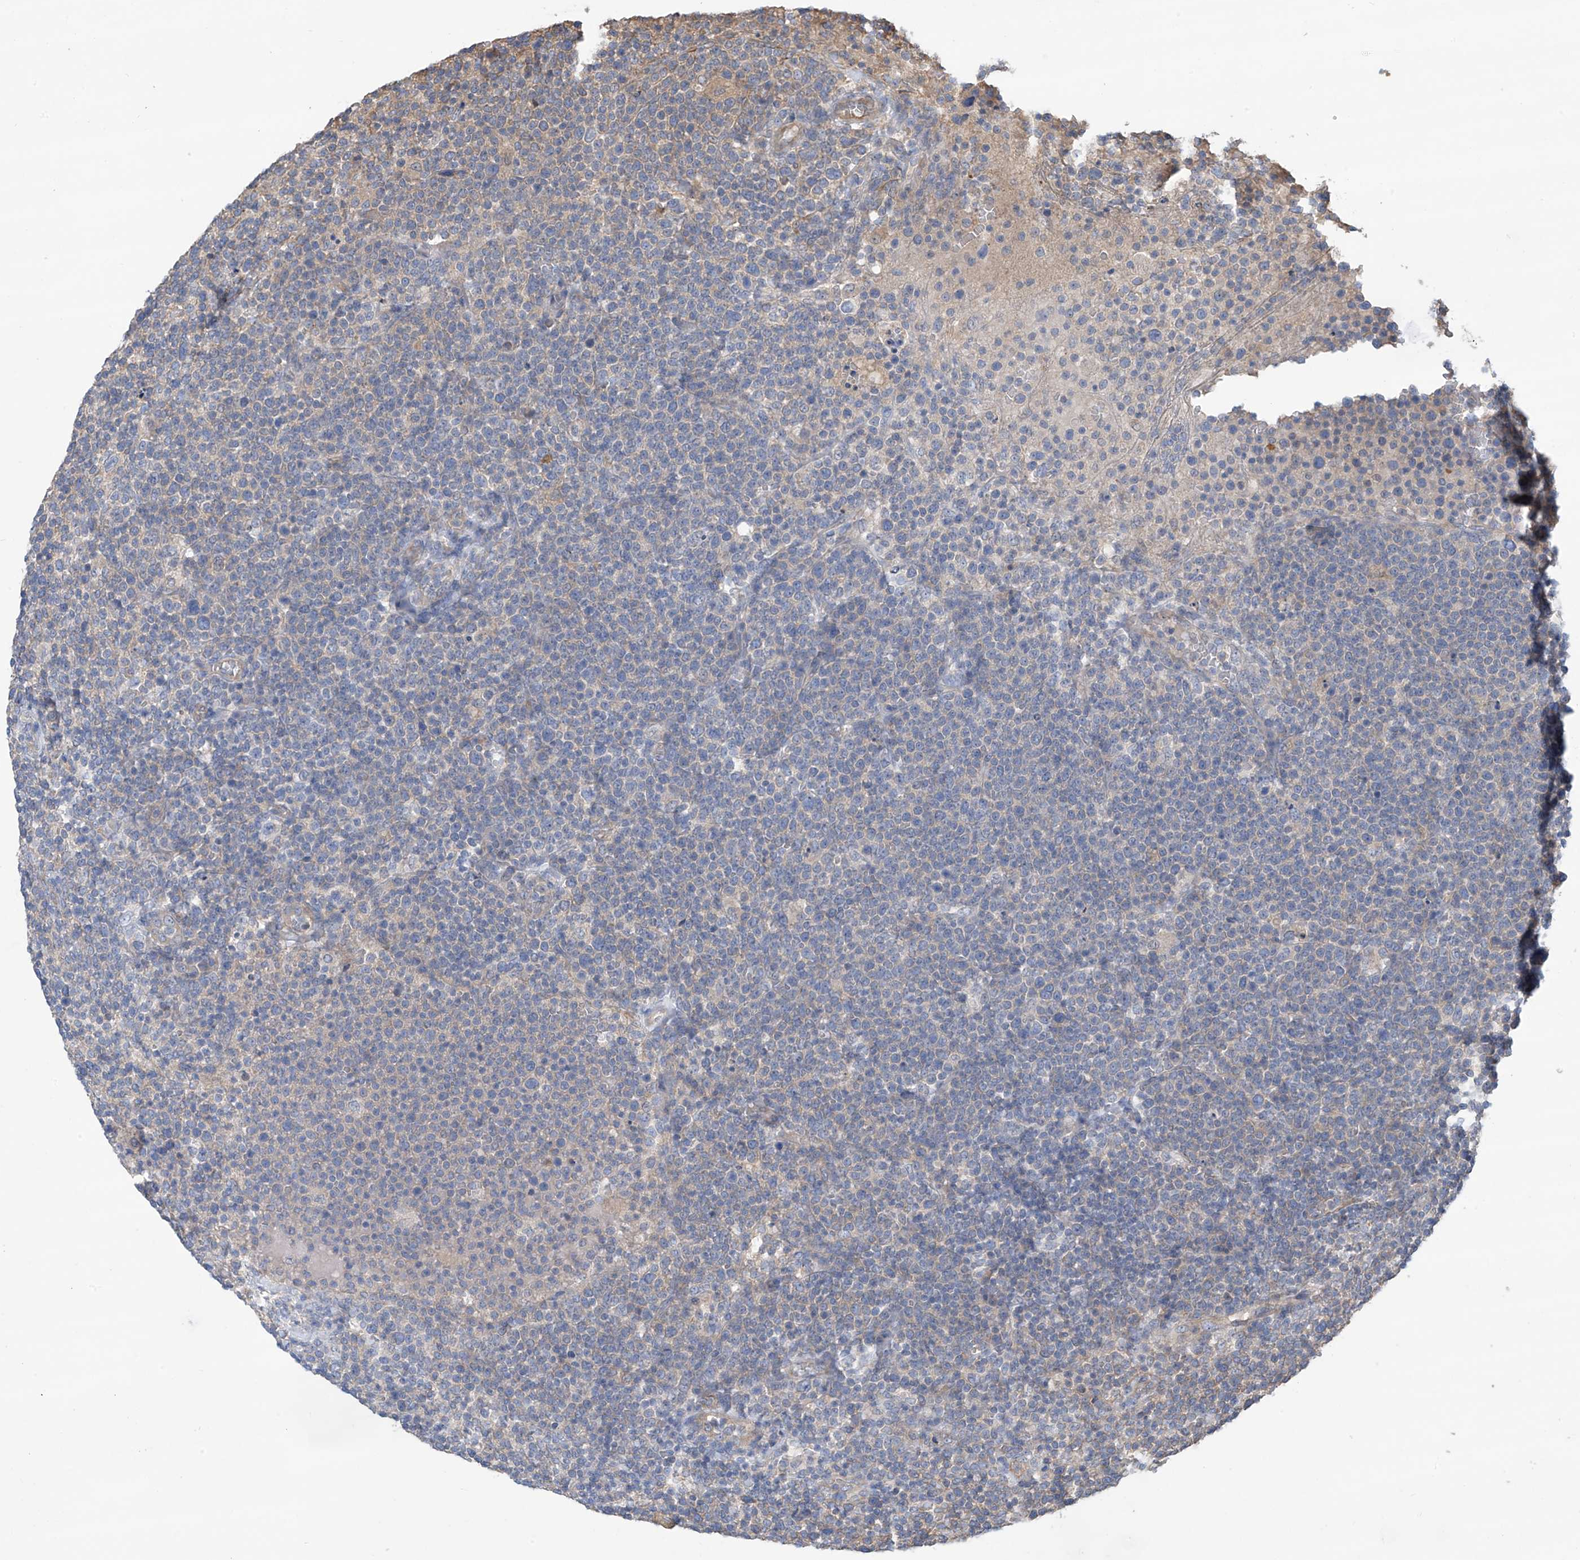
{"staining": {"intensity": "negative", "quantity": "none", "location": "none"}, "tissue": "lymphoma", "cell_type": "Tumor cells", "image_type": "cancer", "snomed": [{"axis": "morphology", "description": "Malignant lymphoma, non-Hodgkin's type, High grade"}, {"axis": "topography", "description": "Lymph node"}], "caption": "High power microscopy micrograph of an immunohistochemistry (IHC) histopathology image of lymphoma, revealing no significant expression in tumor cells.", "gene": "PHACTR4", "patient": {"sex": "male", "age": 61}}